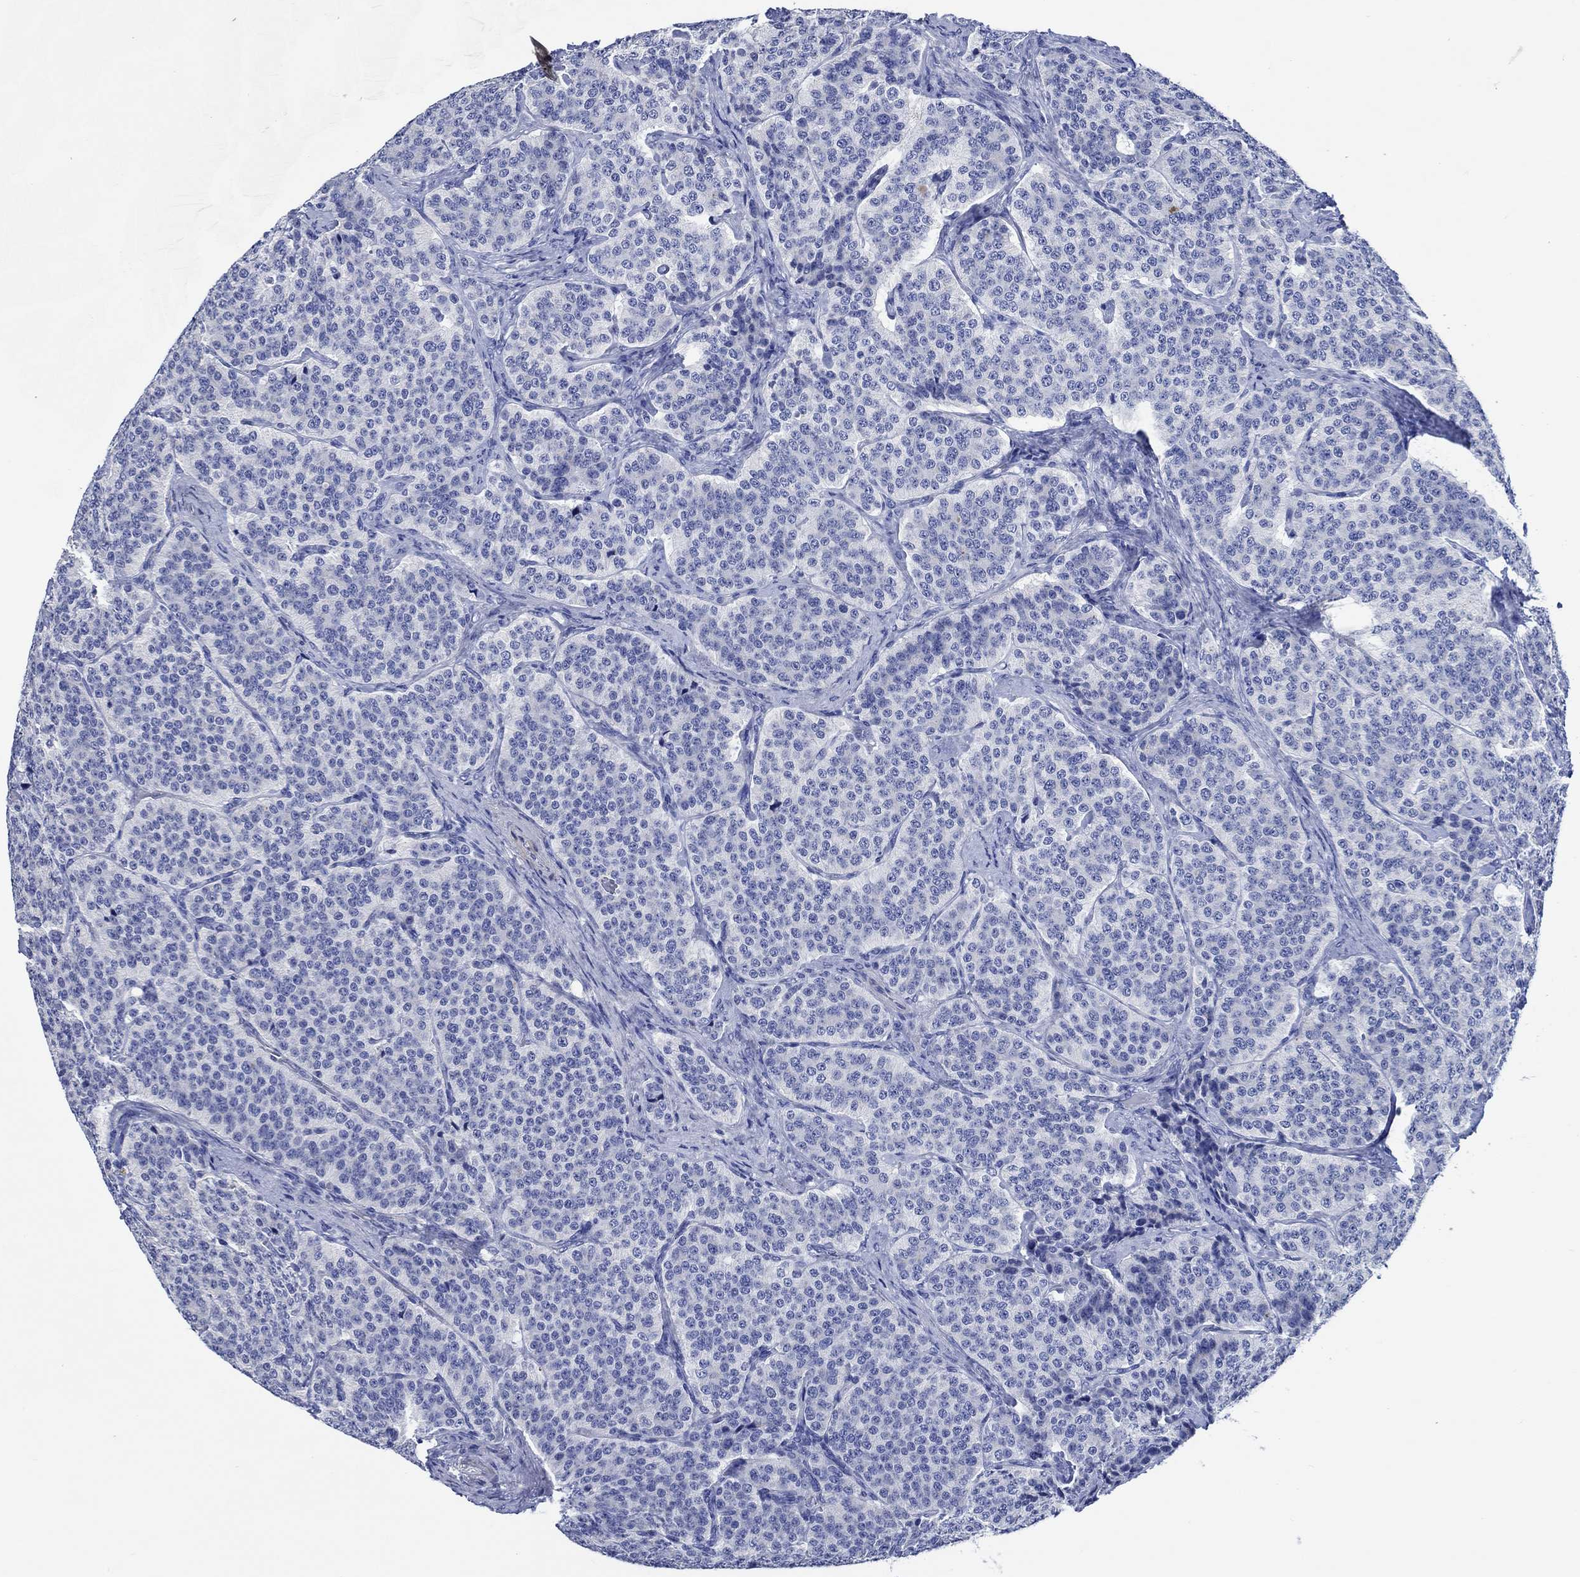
{"staining": {"intensity": "negative", "quantity": "none", "location": "none"}, "tissue": "carcinoid", "cell_type": "Tumor cells", "image_type": "cancer", "snomed": [{"axis": "morphology", "description": "Carcinoid, malignant, NOS"}, {"axis": "topography", "description": "Small intestine"}], "caption": "Malignant carcinoid was stained to show a protein in brown. There is no significant positivity in tumor cells.", "gene": "SHISA4", "patient": {"sex": "female", "age": 58}}